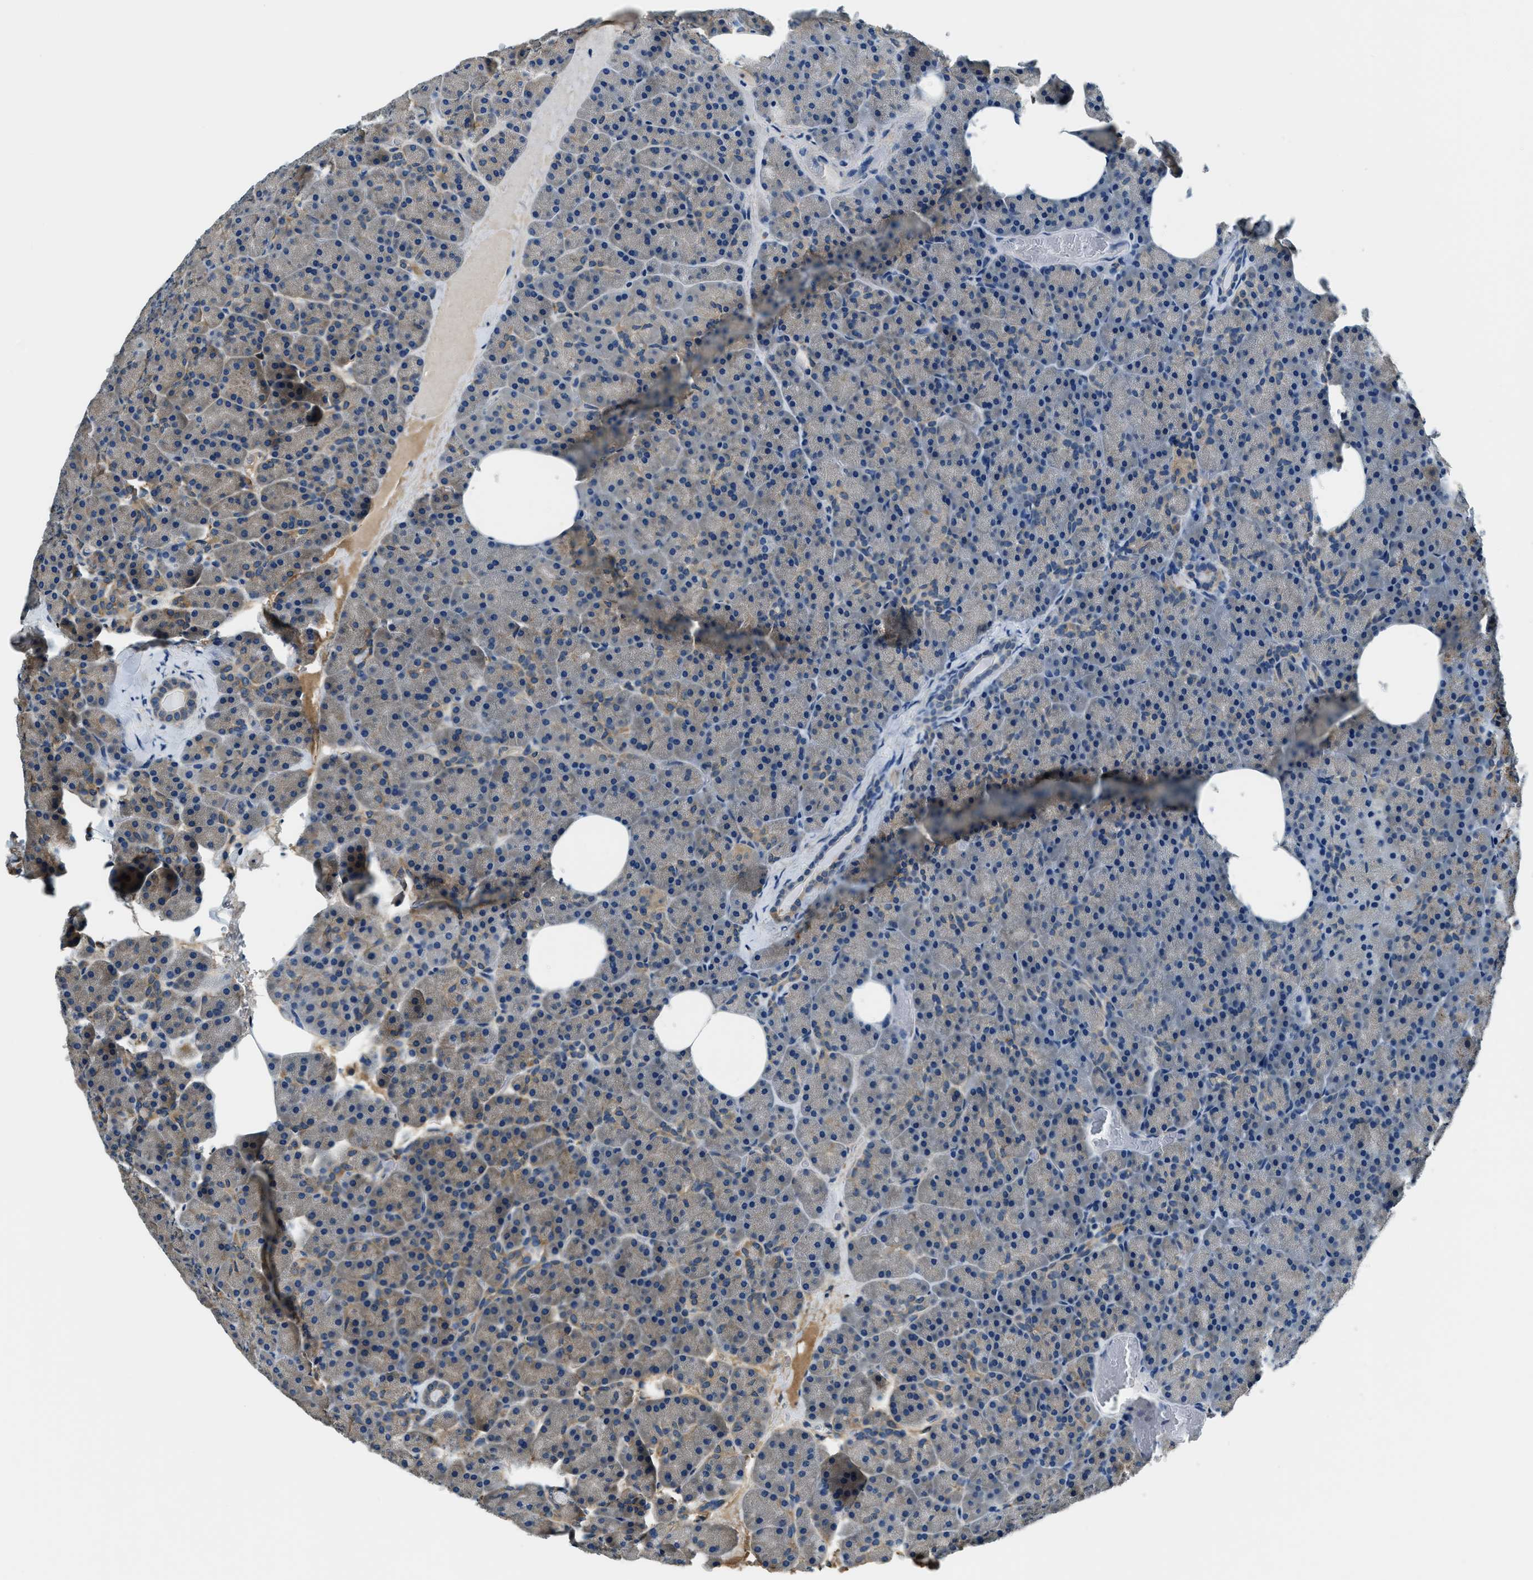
{"staining": {"intensity": "weak", "quantity": "25%-75%", "location": "cytoplasmic/membranous"}, "tissue": "pancreas", "cell_type": "Exocrine glandular cells", "image_type": "normal", "snomed": [{"axis": "morphology", "description": "Normal tissue, NOS"}, {"axis": "morphology", "description": "Carcinoid, malignant, NOS"}, {"axis": "topography", "description": "Pancreas"}], "caption": "A brown stain labels weak cytoplasmic/membranous positivity of a protein in exocrine glandular cells of unremarkable pancreas. (DAB (3,3'-diaminobenzidine) IHC with brightfield microscopy, high magnification).", "gene": "EEA1", "patient": {"sex": "female", "age": 35}}